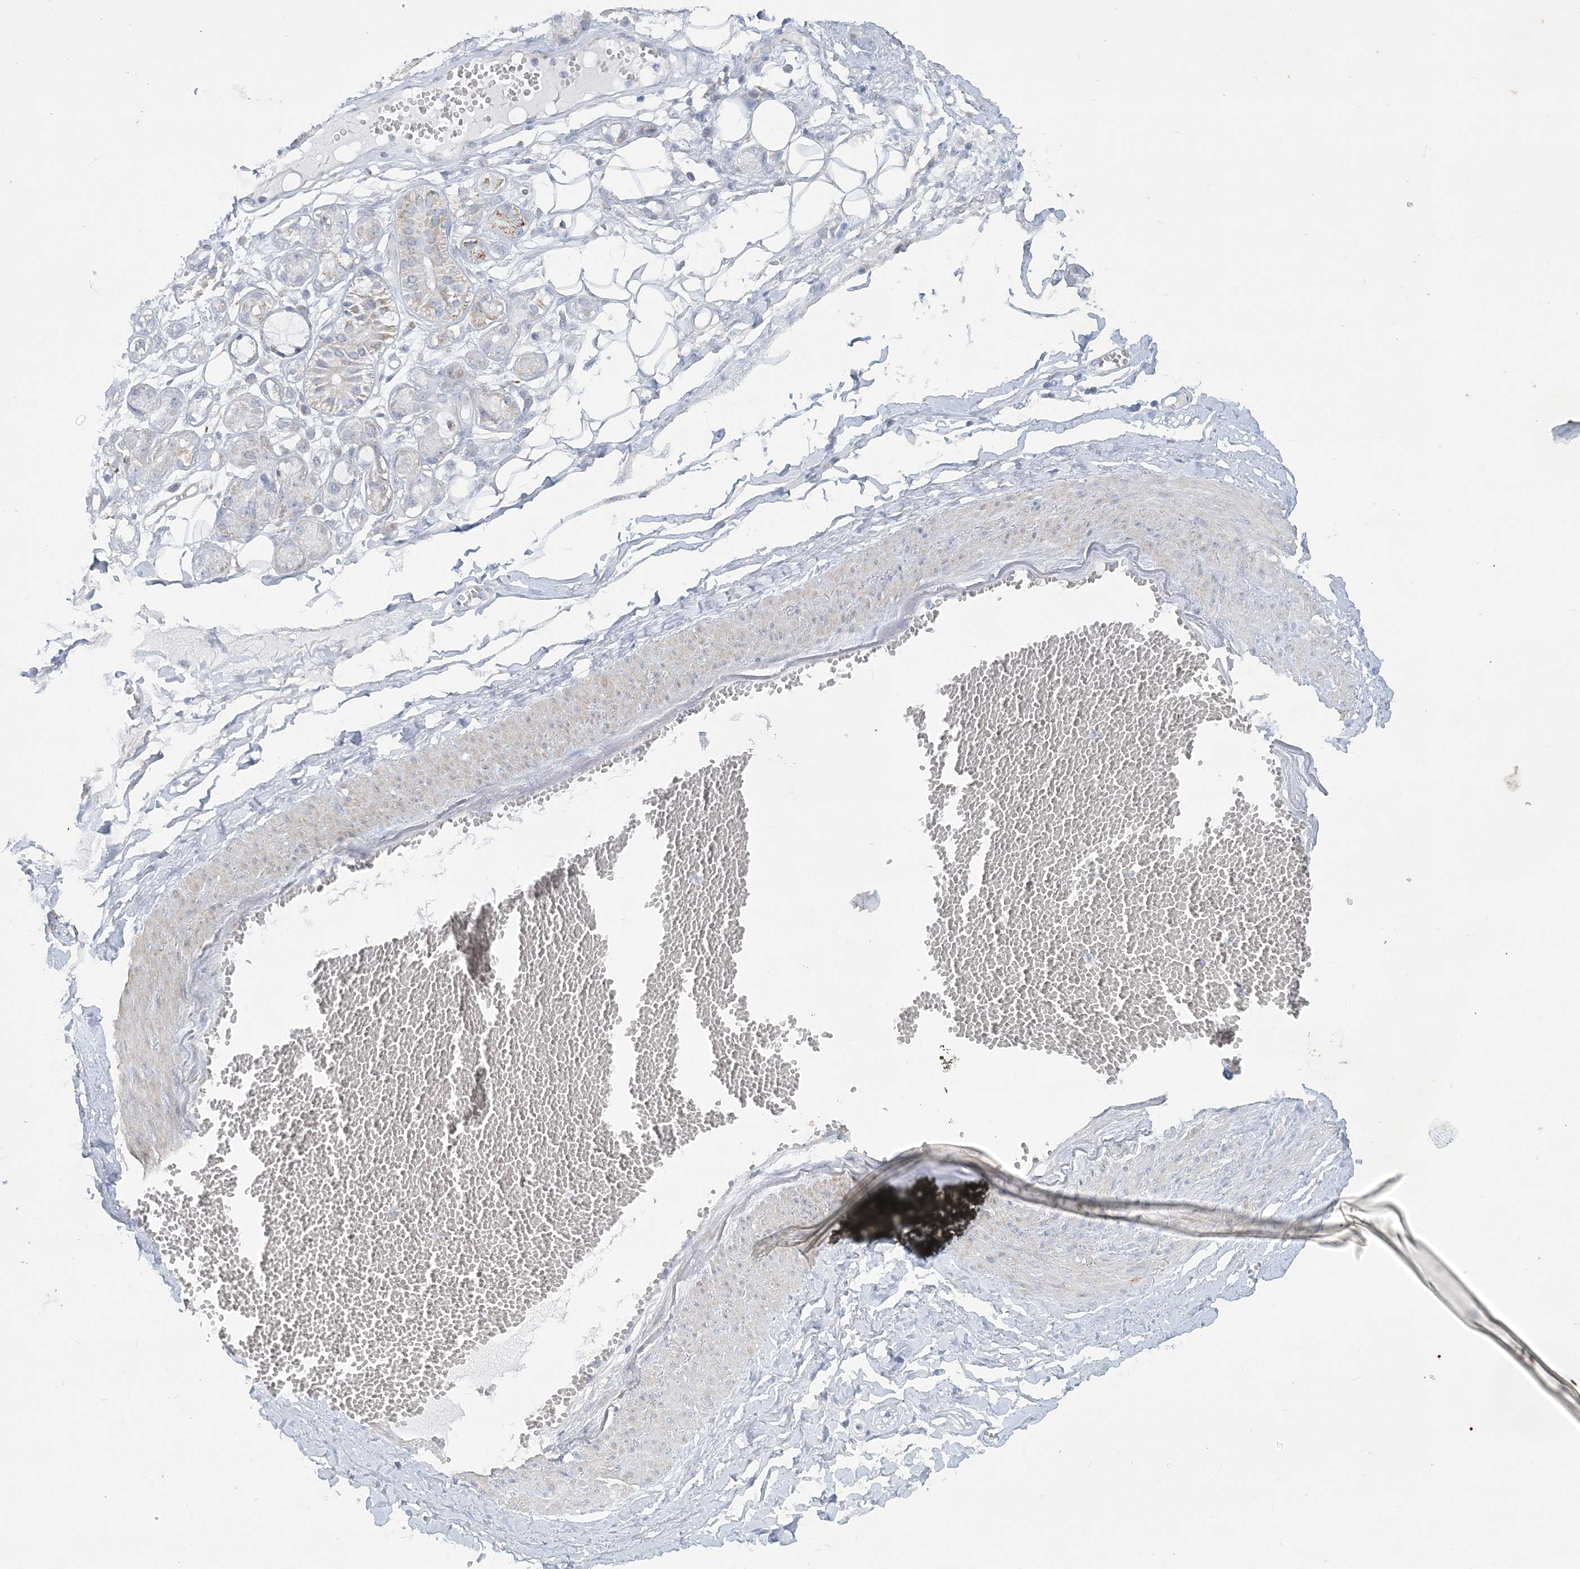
{"staining": {"intensity": "negative", "quantity": "none", "location": "none"}, "tissue": "adipose tissue", "cell_type": "Adipocytes", "image_type": "normal", "snomed": [{"axis": "morphology", "description": "Normal tissue, NOS"}, {"axis": "morphology", "description": "Inflammation, NOS"}, {"axis": "topography", "description": "Salivary gland"}, {"axis": "topography", "description": "Peripheral nerve tissue"}], "caption": "Micrograph shows no significant protein expression in adipocytes of benign adipose tissue.", "gene": "TBC1D7", "patient": {"sex": "female", "age": 75}}